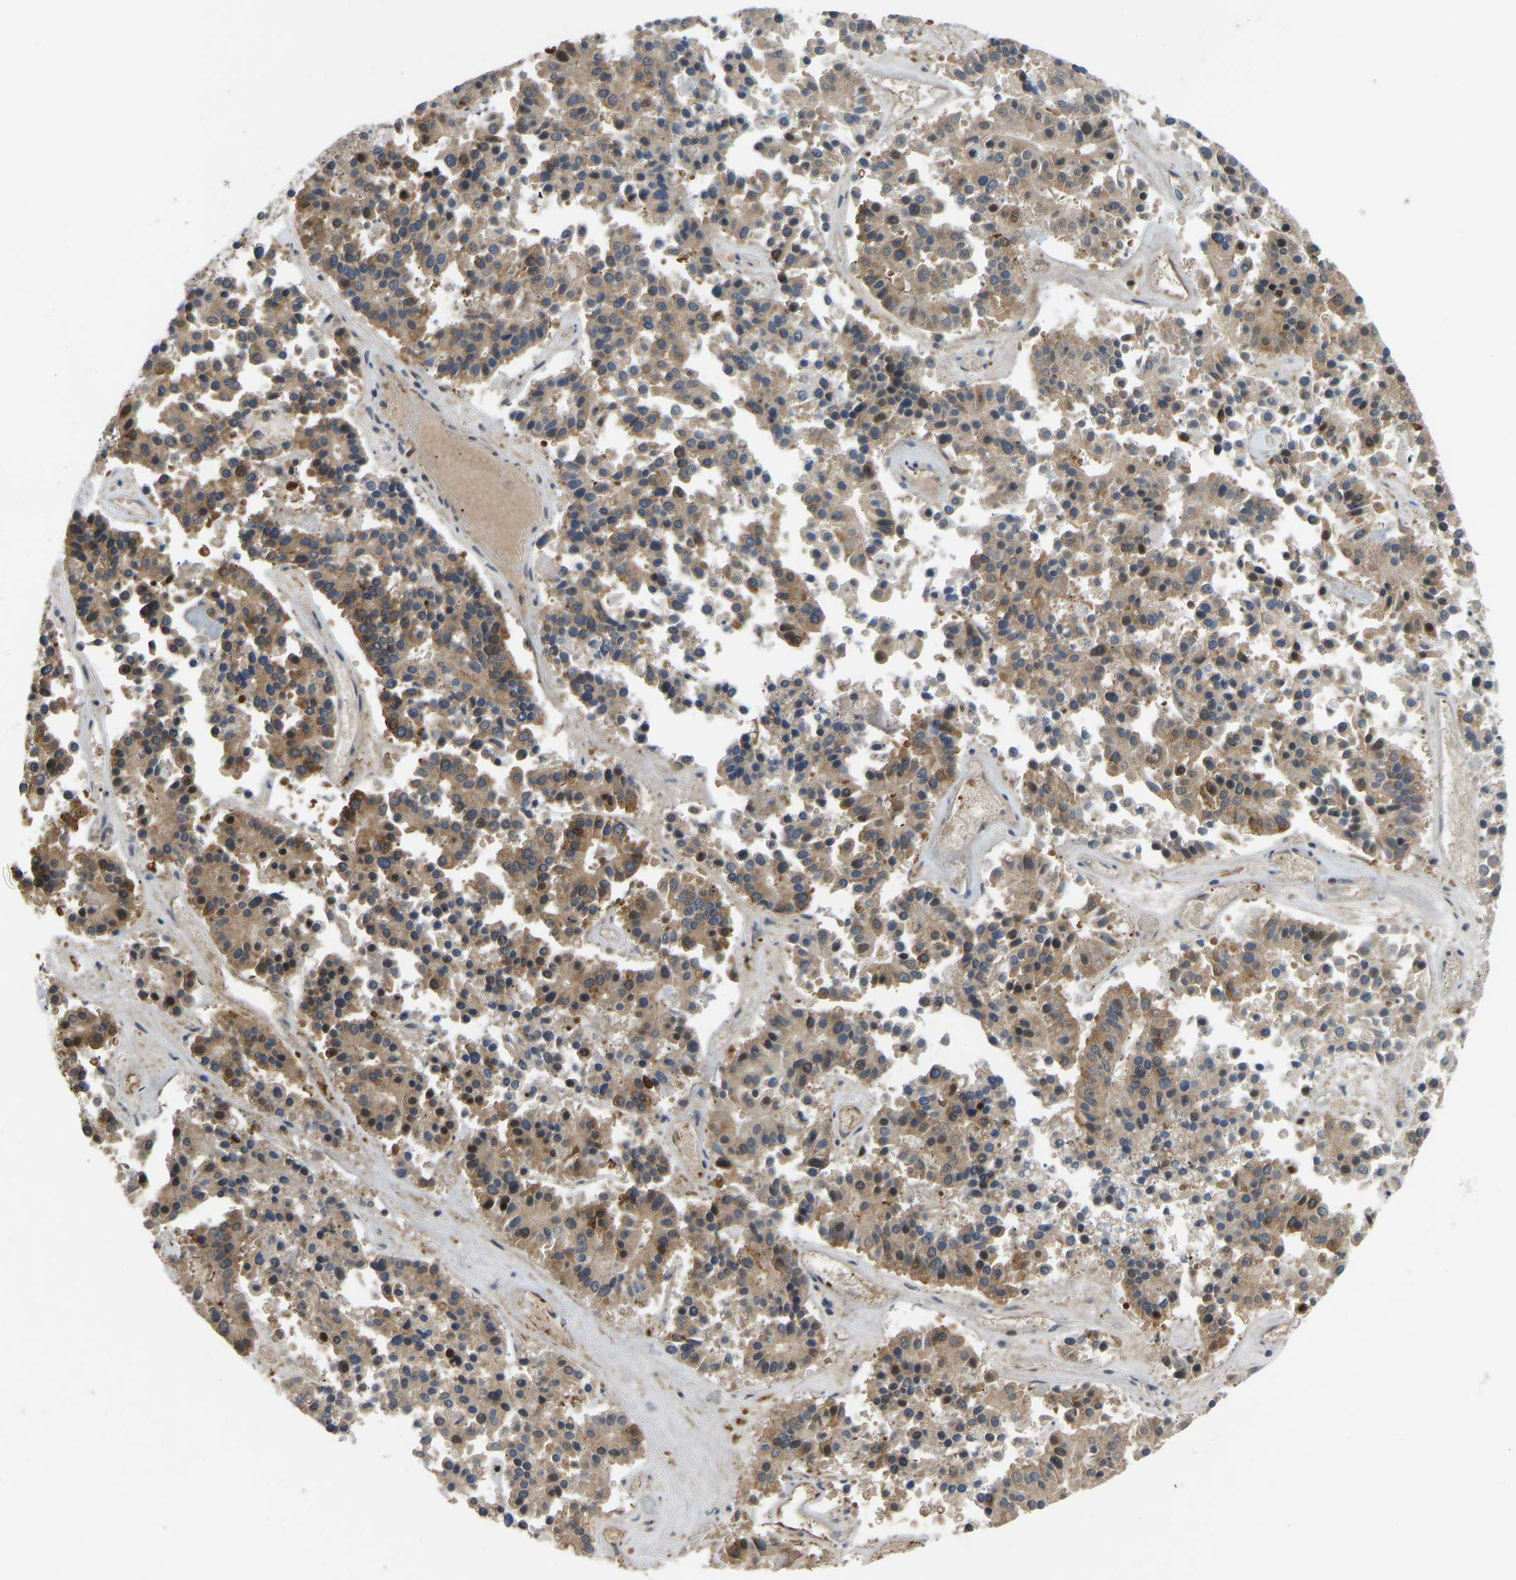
{"staining": {"intensity": "moderate", "quantity": ">75%", "location": "cytoplasmic/membranous"}, "tissue": "pancreatic cancer", "cell_type": "Tumor cells", "image_type": "cancer", "snomed": [{"axis": "morphology", "description": "Adenocarcinoma, NOS"}, {"axis": "topography", "description": "Pancreas"}], "caption": "There is medium levels of moderate cytoplasmic/membranous expression in tumor cells of pancreatic adenocarcinoma, as demonstrated by immunohistochemical staining (brown color).", "gene": "RASGRF2", "patient": {"sex": "male", "age": 50}}